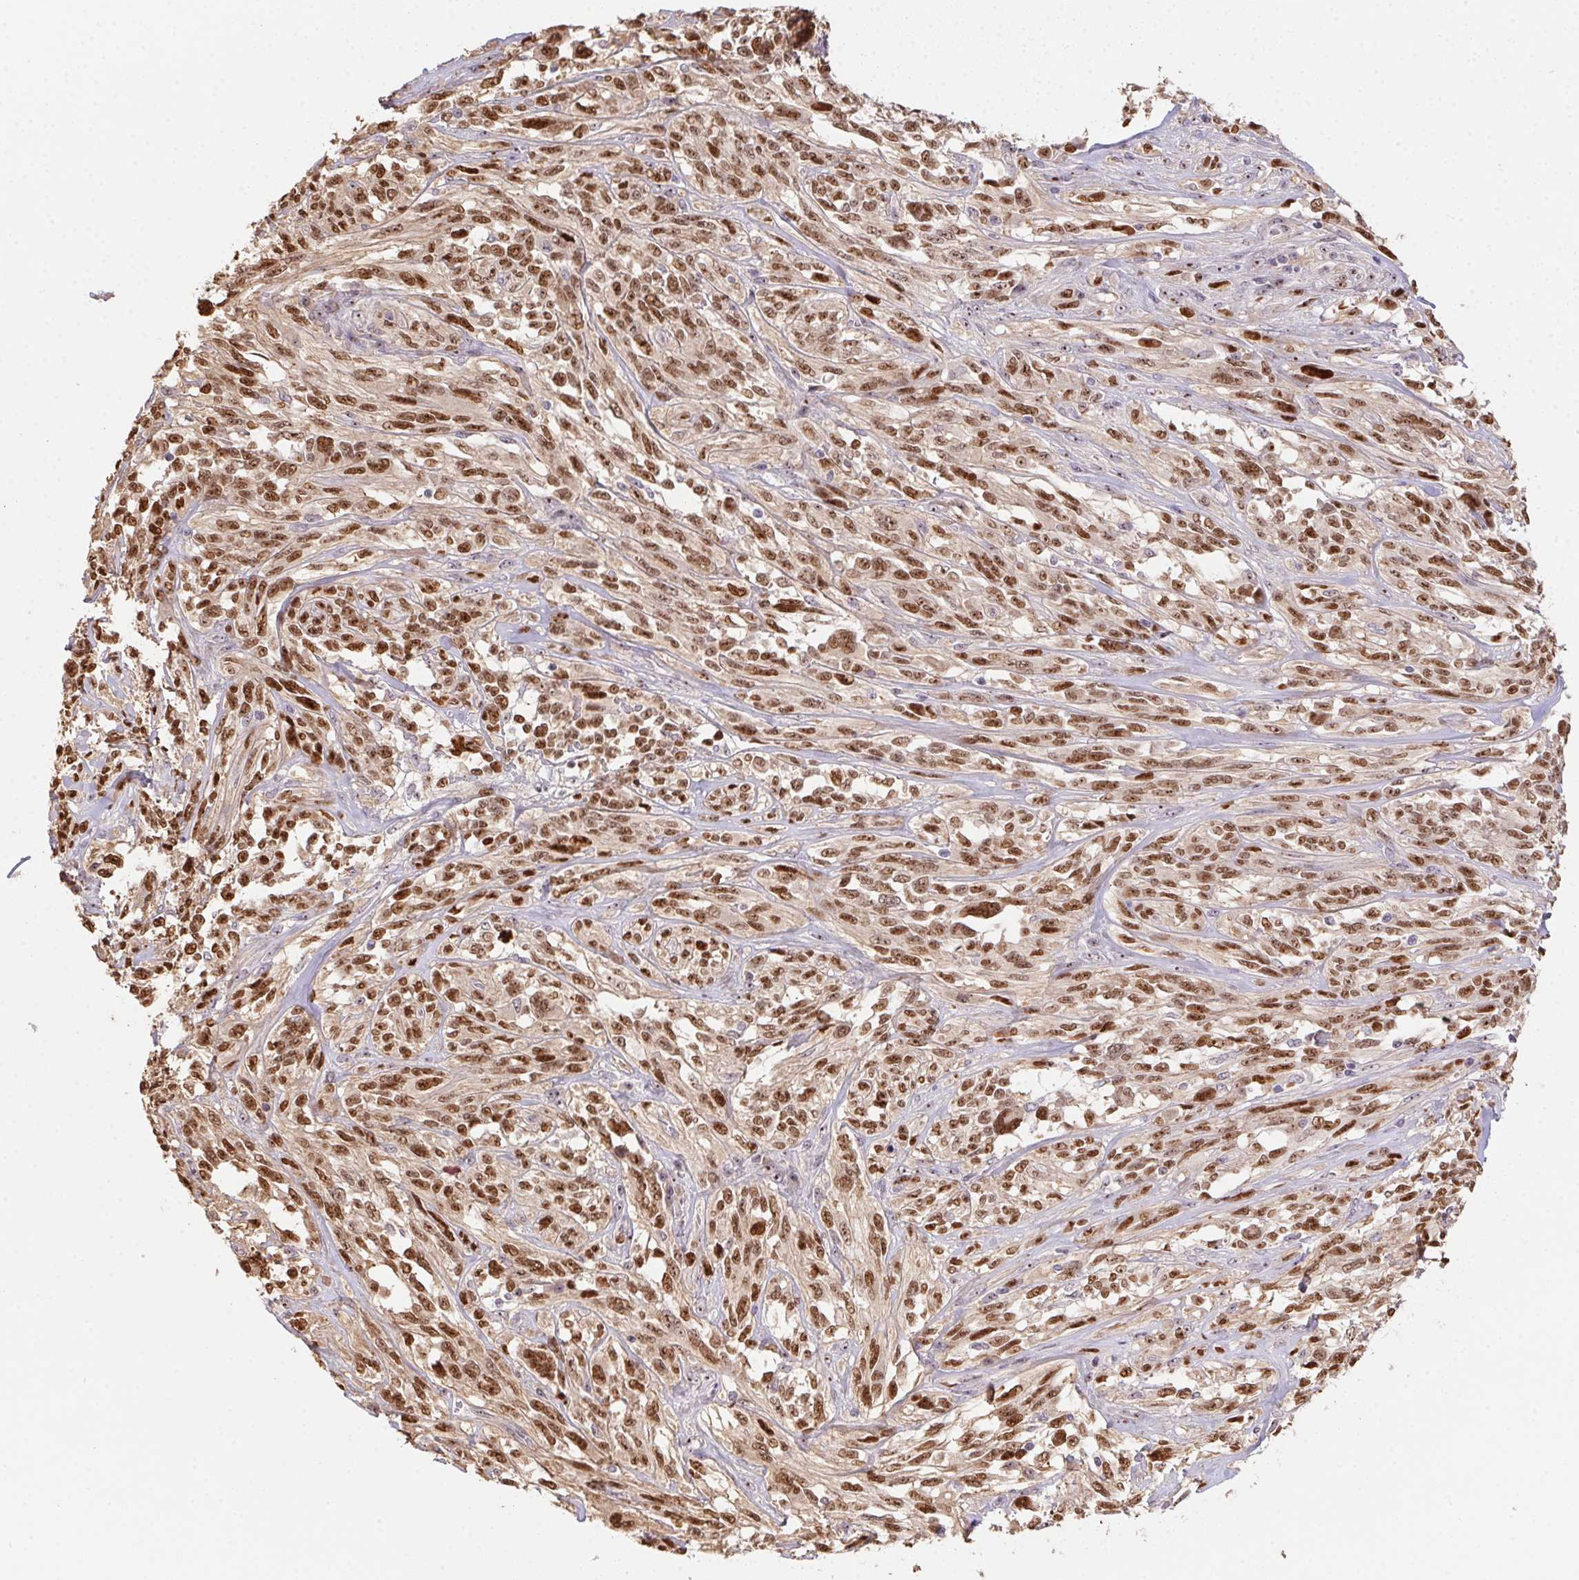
{"staining": {"intensity": "moderate", "quantity": ">75%", "location": "nuclear"}, "tissue": "melanoma", "cell_type": "Tumor cells", "image_type": "cancer", "snomed": [{"axis": "morphology", "description": "Malignant melanoma, NOS"}, {"axis": "topography", "description": "Skin"}], "caption": "Human melanoma stained with a protein marker displays moderate staining in tumor cells.", "gene": "BATF2", "patient": {"sex": "female", "age": 91}}